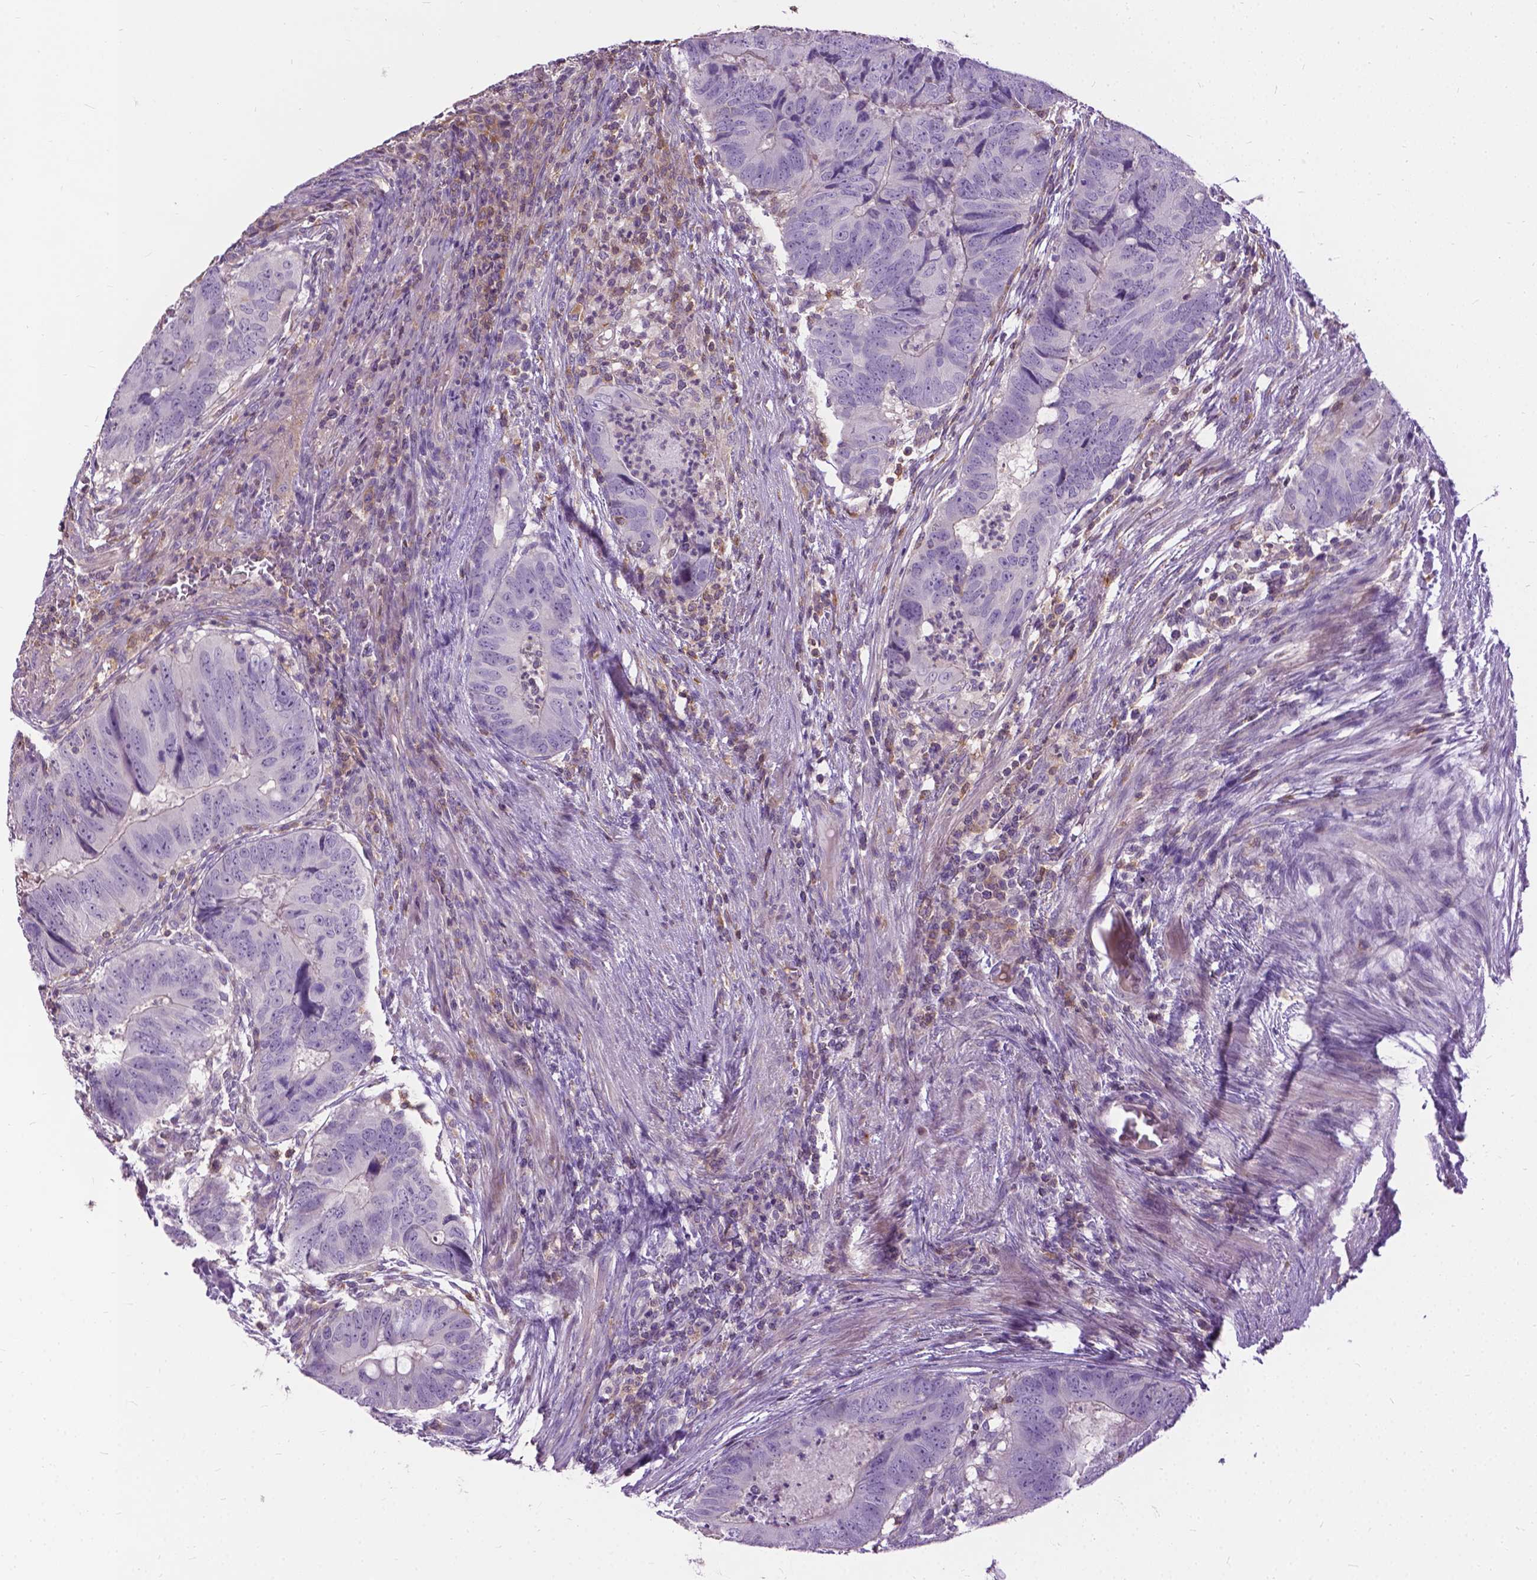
{"staining": {"intensity": "negative", "quantity": "none", "location": "none"}, "tissue": "colorectal cancer", "cell_type": "Tumor cells", "image_type": "cancer", "snomed": [{"axis": "morphology", "description": "Adenocarcinoma, NOS"}, {"axis": "topography", "description": "Colon"}], "caption": "There is no significant staining in tumor cells of colorectal cancer. The staining was performed using DAB (3,3'-diaminobenzidine) to visualize the protein expression in brown, while the nuclei were stained in blue with hematoxylin (Magnification: 20x).", "gene": "JAK3", "patient": {"sex": "male", "age": 79}}